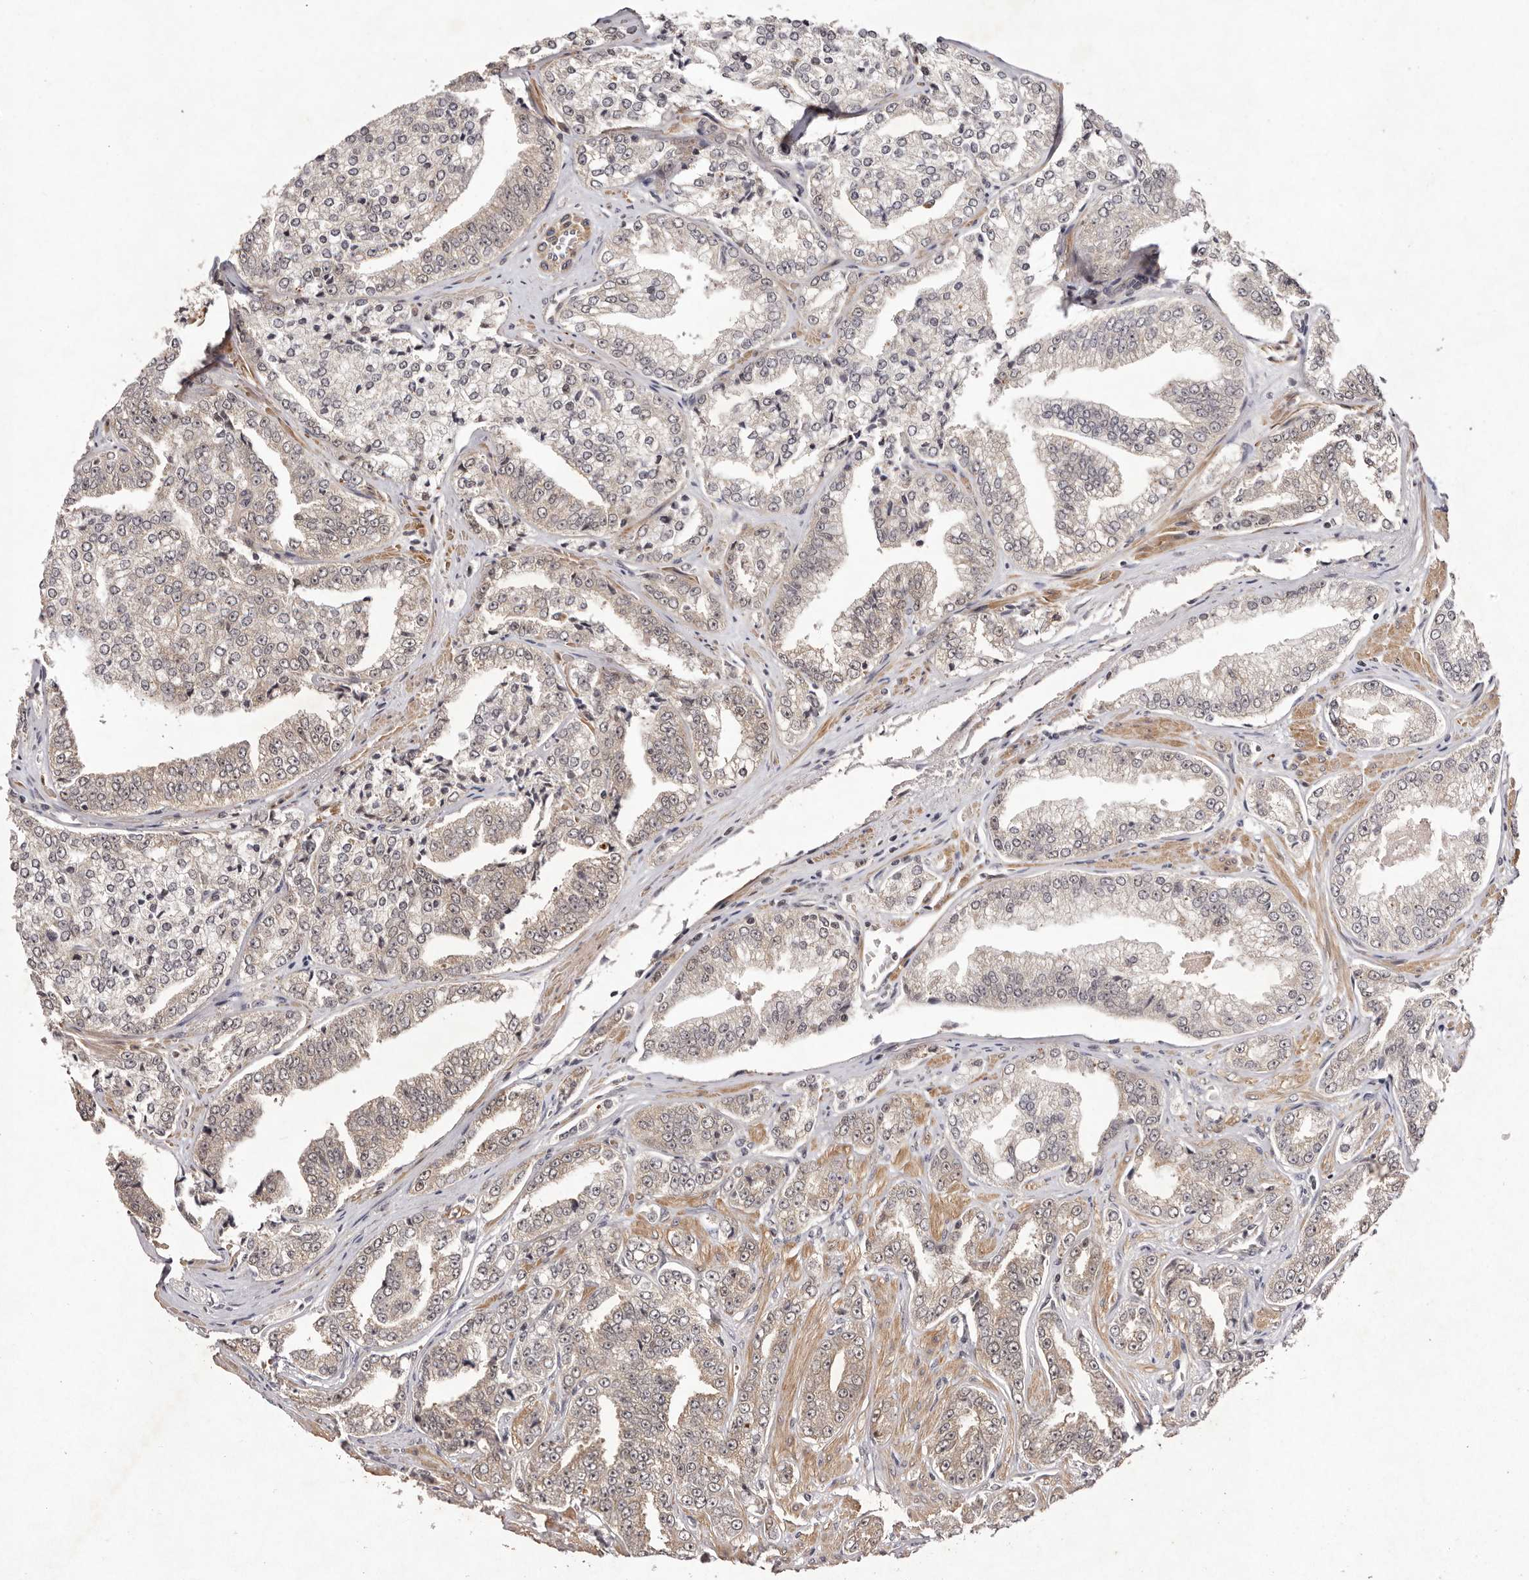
{"staining": {"intensity": "weak", "quantity": "25%-75%", "location": "cytoplasmic/membranous"}, "tissue": "prostate cancer", "cell_type": "Tumor cells", "image_type": "cancer", "snomed": [{"axis": "morphology", "description": "Adenocarcinoma, High grade"}, {"axis": "topography", "description": "Prostate"}], "caption": "Prostate cancer stained with immunohistochemistry shows weak cytoplasmic/membranous staining in about 25%-75% of tumor cells.", "gene": "BUD31", "patient": {"sex": "male", "age": 71}}